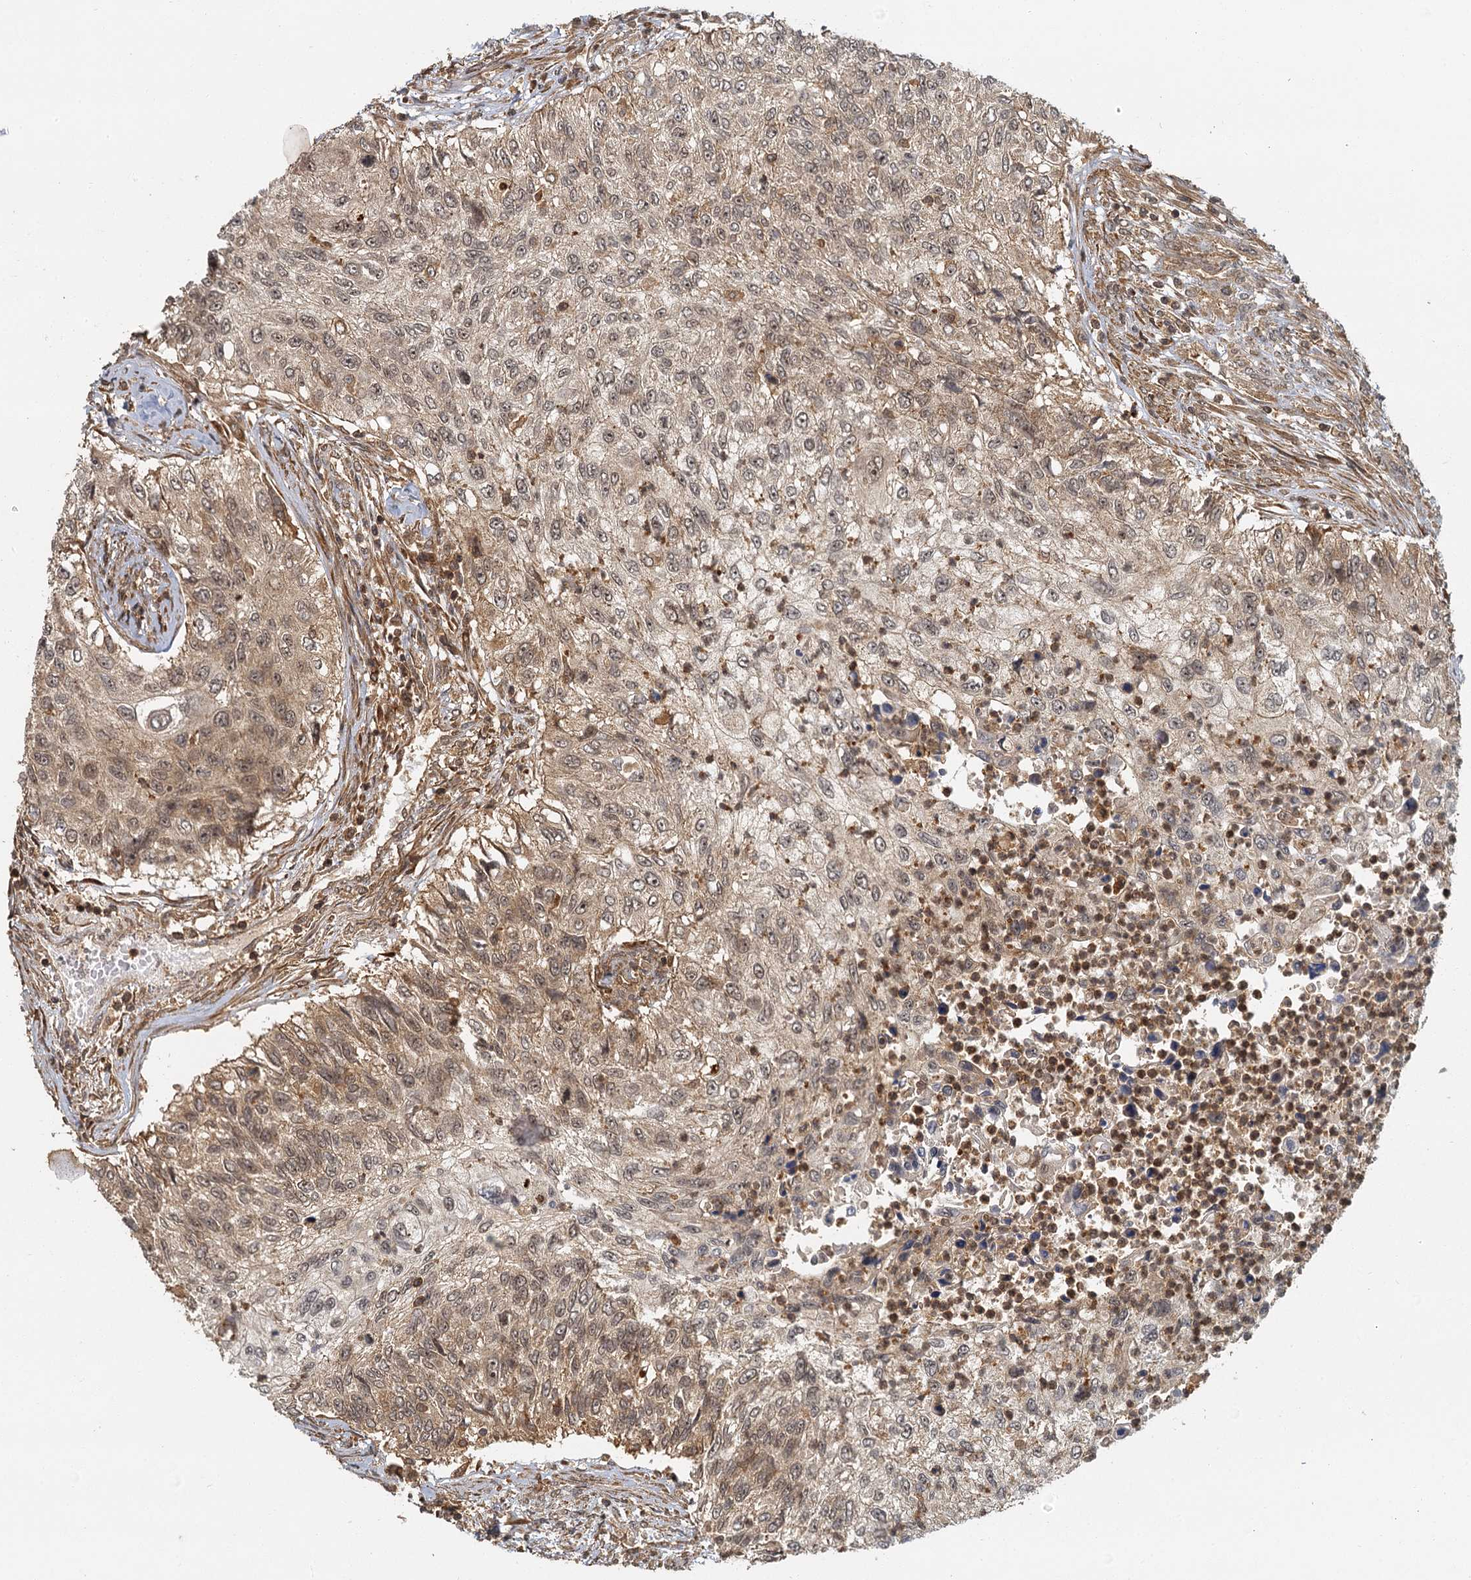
{"staining": {"intensity": "moderate", "quantity": "25%-75%", "location": "cytoplasmic/membranous,nuclear"}, "tissue": "urothelial cancer", "cell_type": "Tumor cells", "image_type": "cancer", "snomed": [{"axis": "morphology", "description": "Urothelial carcinoma, High grade"}, {"axis": "topography", "description": "Urinary bladder"}], "caption": "About 25%-75% of tumor cells in high-grade urothelial carcinoma exhibit moderate cytoplasmic/membranous and nuclear protein staining as visualized by brown immunohistochemical staining.", "gene": "ZNF549", "patient": {"sex": "female", "age": 60}}